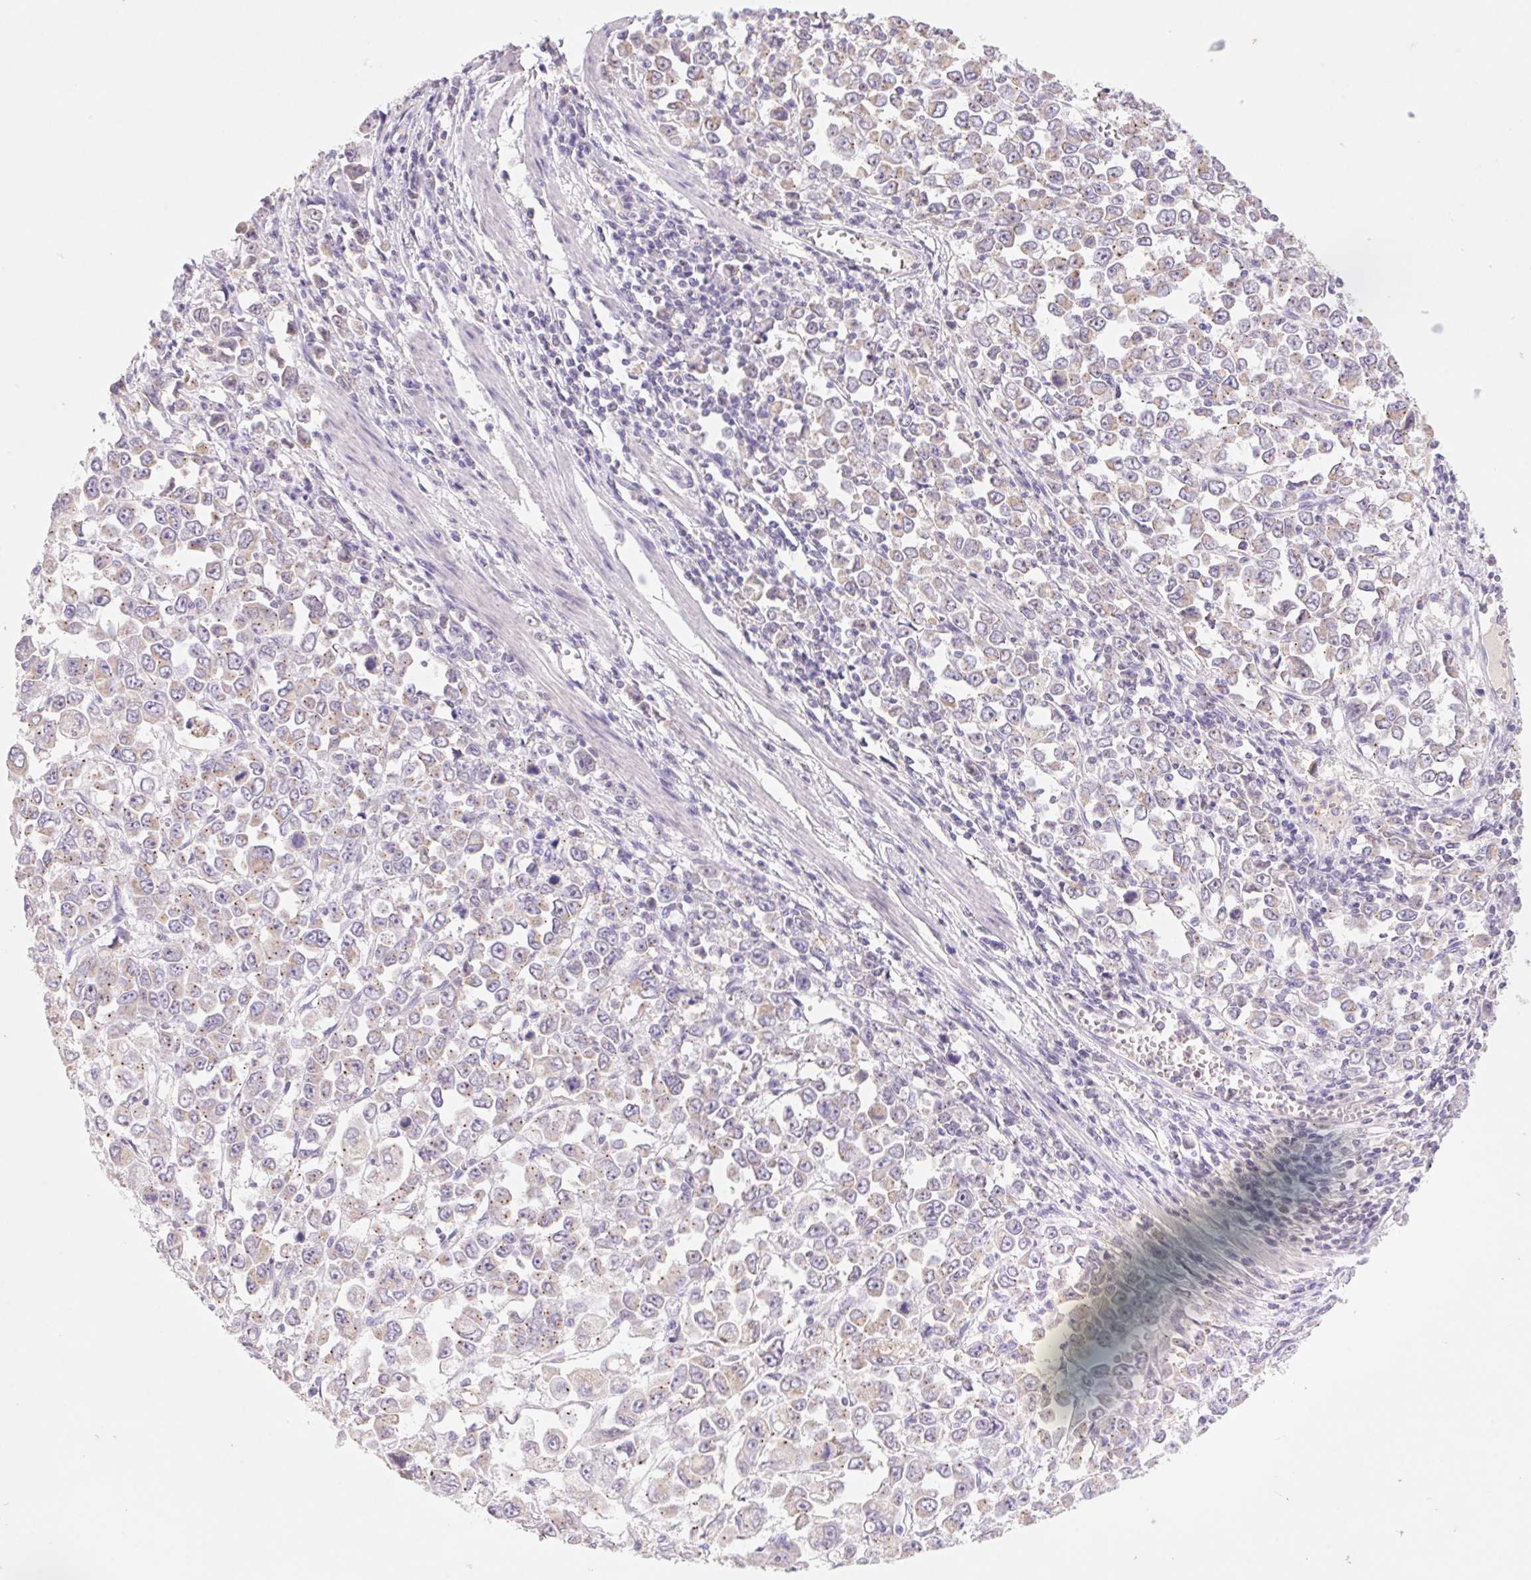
{"staining": {"intensity": "negative", "quantity": "none", "location": "none"}, "tissue": "stomach cancer", "cell_type": "Tumor cells", "image_type": "cancer", "snomed": [{"axis": "morphology", "description": "Adenocarcinoma, NOS"}, {"axis": "topography", "description": "Stomach, upper"}], "caption": "Adenocarcinoma (stomach) stained for a protein using immunohistochemistry shows no positivity tumor cells.", "gene": "DPPA5", "patient": {"sex": "male", "age": 70}}